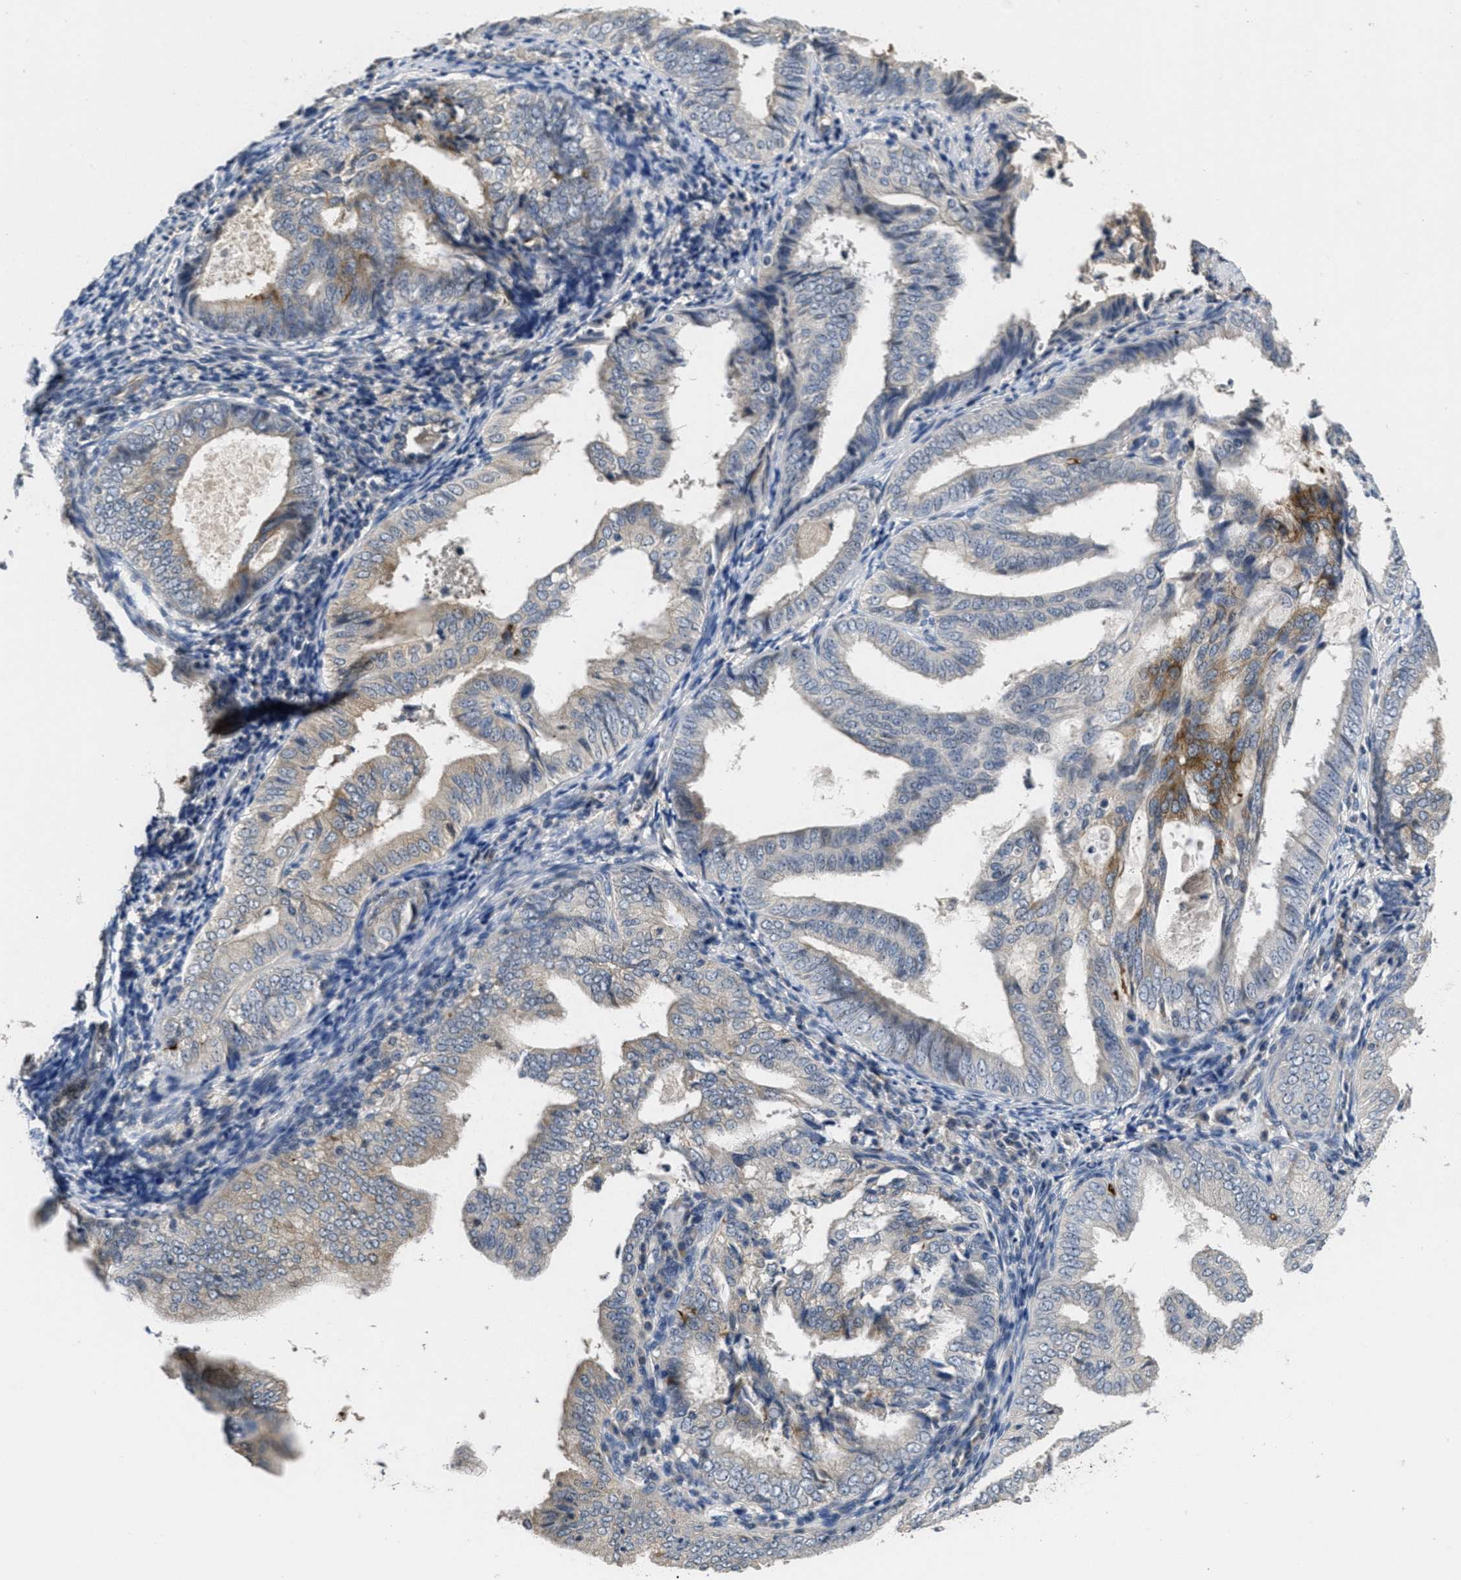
{"staining": {"intensity": "moderate", "quantity": "<25%", "location": "cytoplasmic/membranous"}, "tissue": "endometrial cancer", "cell_type": "Tumor cells", "image_type": "cancer", "snomed": [{"axis": "morphology", "description": "Adenocarcinoma, NOS"}, {"axis": "topography", "description": "Endometrium"}], "caption": "Immunohistochemical staining of human endometrial cancer demonstrates moderate cytoplasmic/membranous protein positivity in about <25% of tumor cells.", "gene": "ANGPT1", "patient": {"sex": "female", "age": 58}}